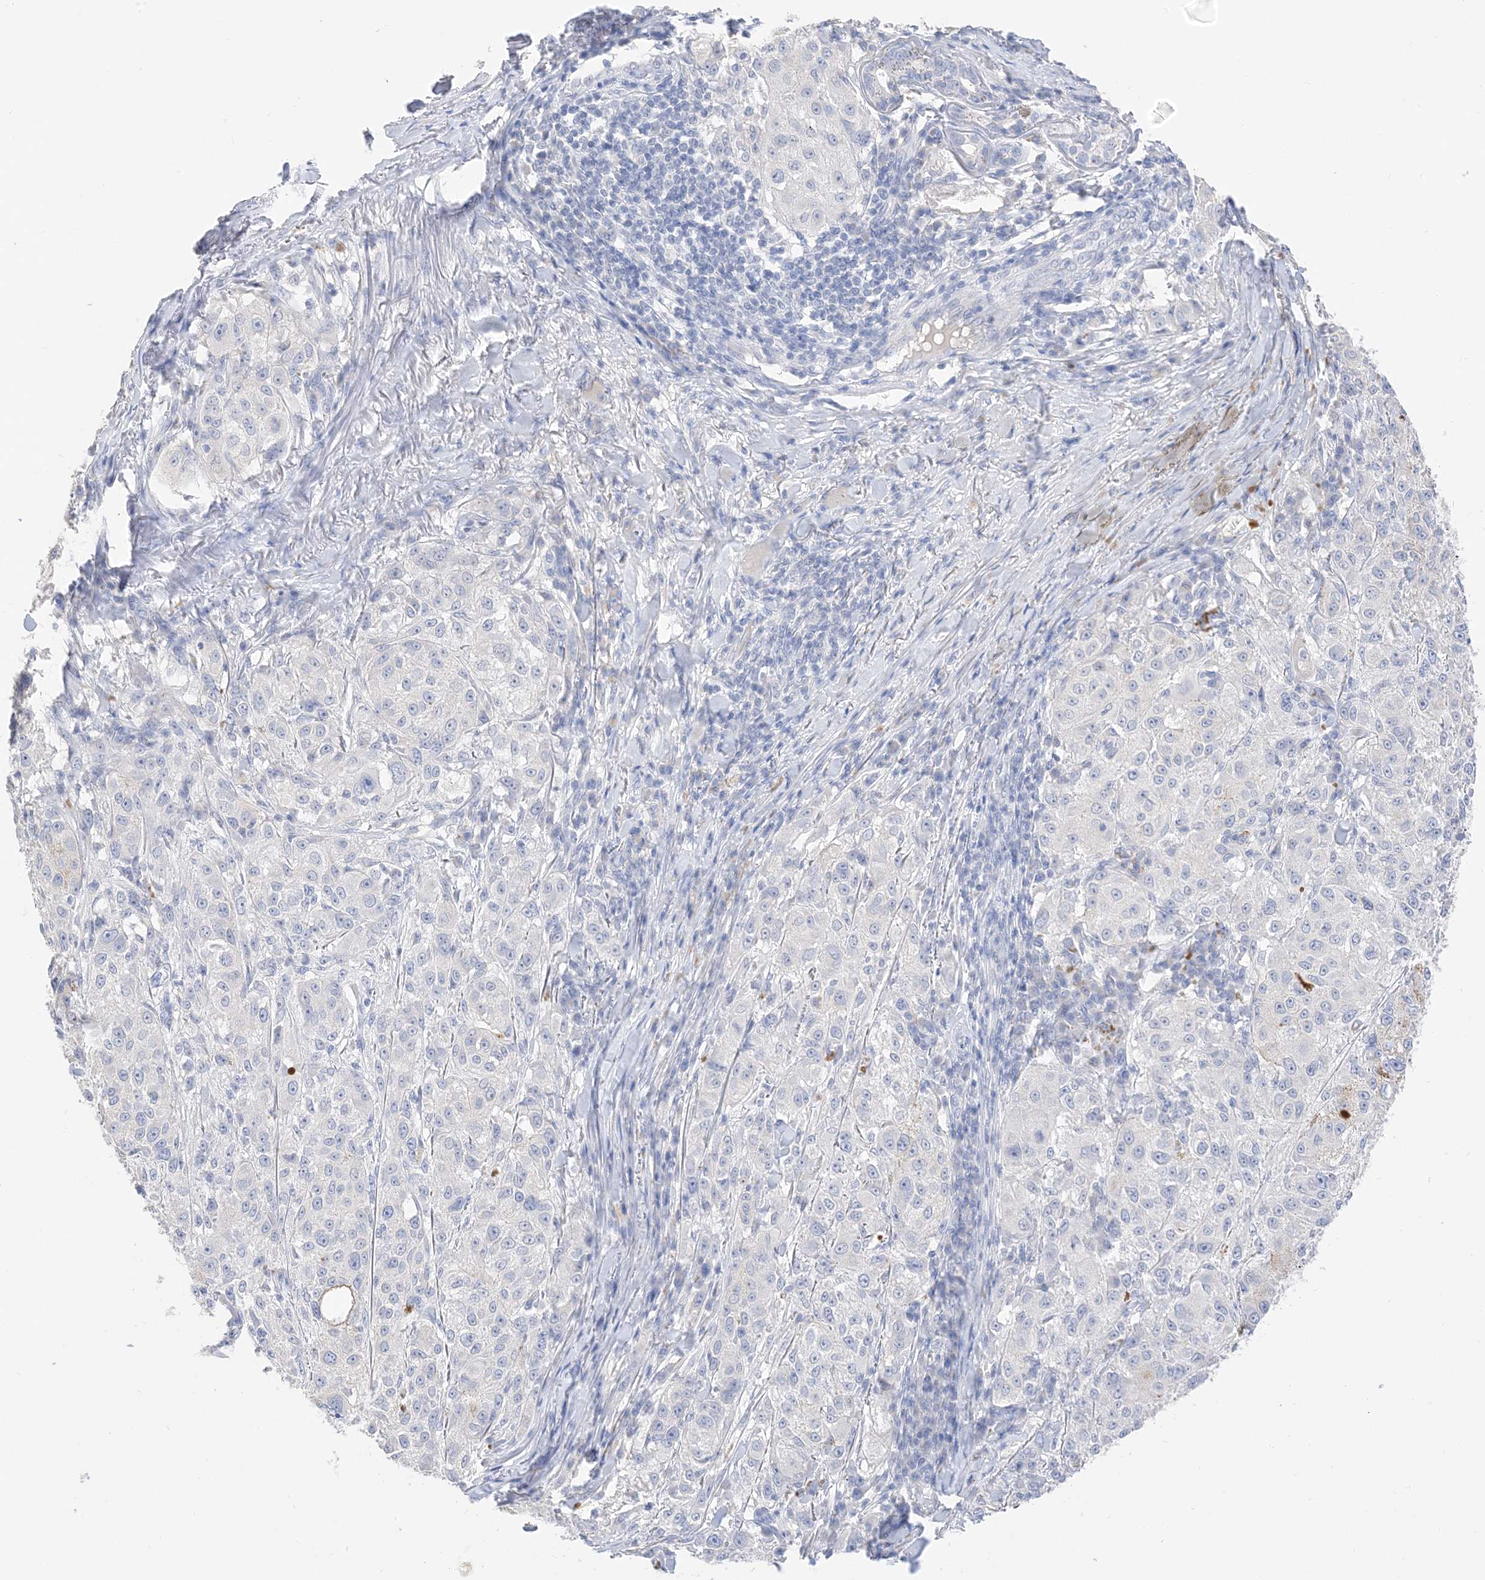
{"staining": {"intensity": "negative", "quantity": "none", "location": "none"}, "tissue": "melanoma", "cell_type": "Tumor cells", "image_type": "cancer", "snomed": [{"axis": "morphology", "description": "Necrosis, NOS"}, {"axis": "morphology", "description": "Malignant melanoma, NOS"}, {"axis": "topography", "description": "Skin"}], "caption": "The IHC histopathology image has no significant positivity in tumor cells of malignant melanoma tissue.", "gene": "MUC17", "patient": {"sex": "female", "age": 87}}